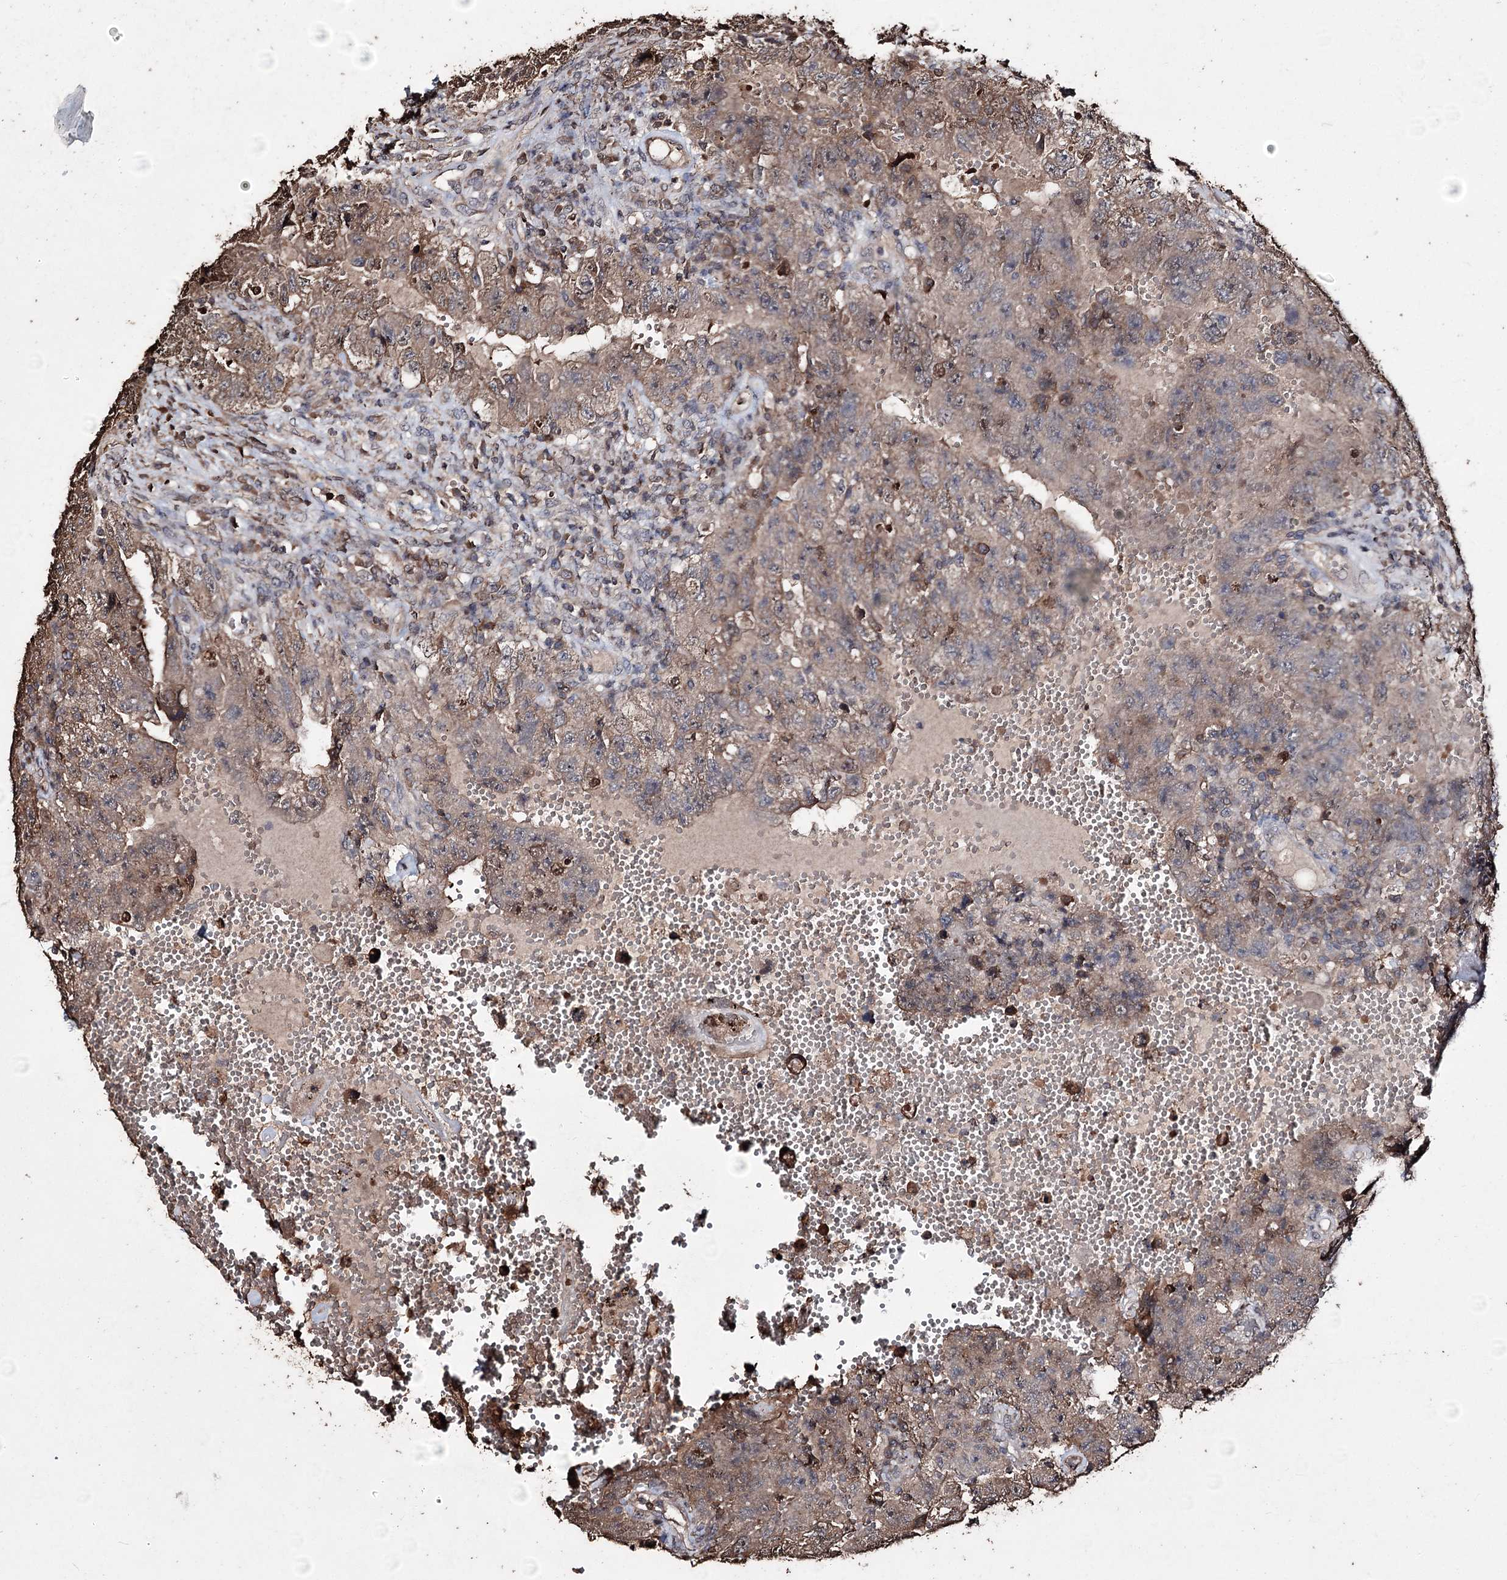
{"staining": {"intensity": "weak", "quantity": "25%-75%", "location": "cytoplasmic/membranous"}, "tissue": "testis cancer", "cell_type": "Tumor cells", "image_type": "cancer", "snomed": [{"axis": "morphology", "description": "Carcinoma, Embryonal, NOS"}, {"axis": "topography", "description": "Testis"}], "caption": "The photomicrograph displays a brown stain indicating the presence of a protein in the cytoplasmic/membranous of tumor cells in testis cancer.", "gene": "ZNF662", "patient": {"sex": "male", "age": 26}}